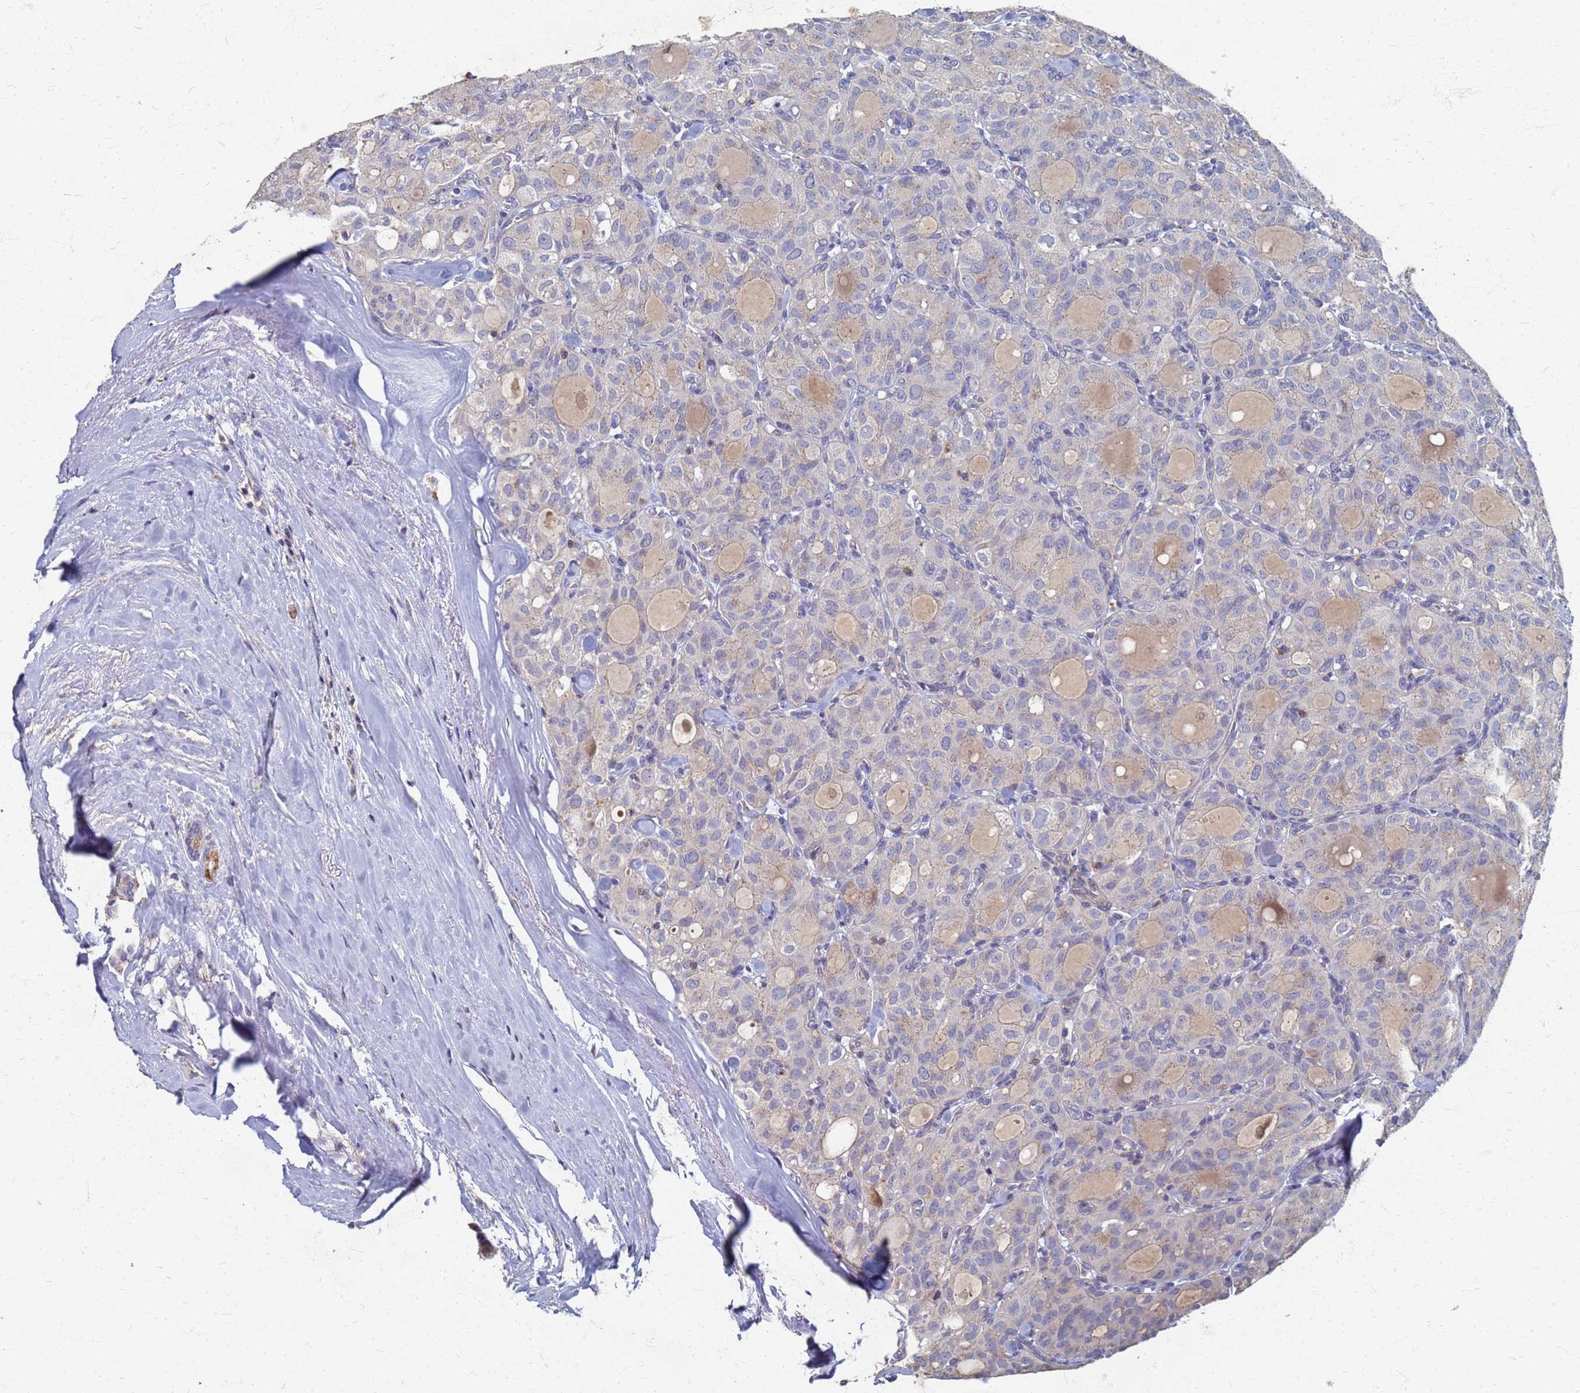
{"staining": {"intensity": "negative", "quantity": "none", "location": "none"}, "tissue": "thyroid cancer", "cell_type": "Tumor cells", "image_type": "cancer", "snomed": [{"axis": "morphology", "description": "Follicular adenoma carcinoma, NOS"}, {"axis": "topography", "description": "Thyroid gland"}], "caption": "IHC histopathology image of human thyroid cancer stained for a protein (brown), which shows no staining in tumor cells. (DAB (3,3'-diaminobenzidine) immunohistochemistry with hematoxylin counter stain).", "gene": "KRCC1", "patient": {"sex": "male", "age": 75}}